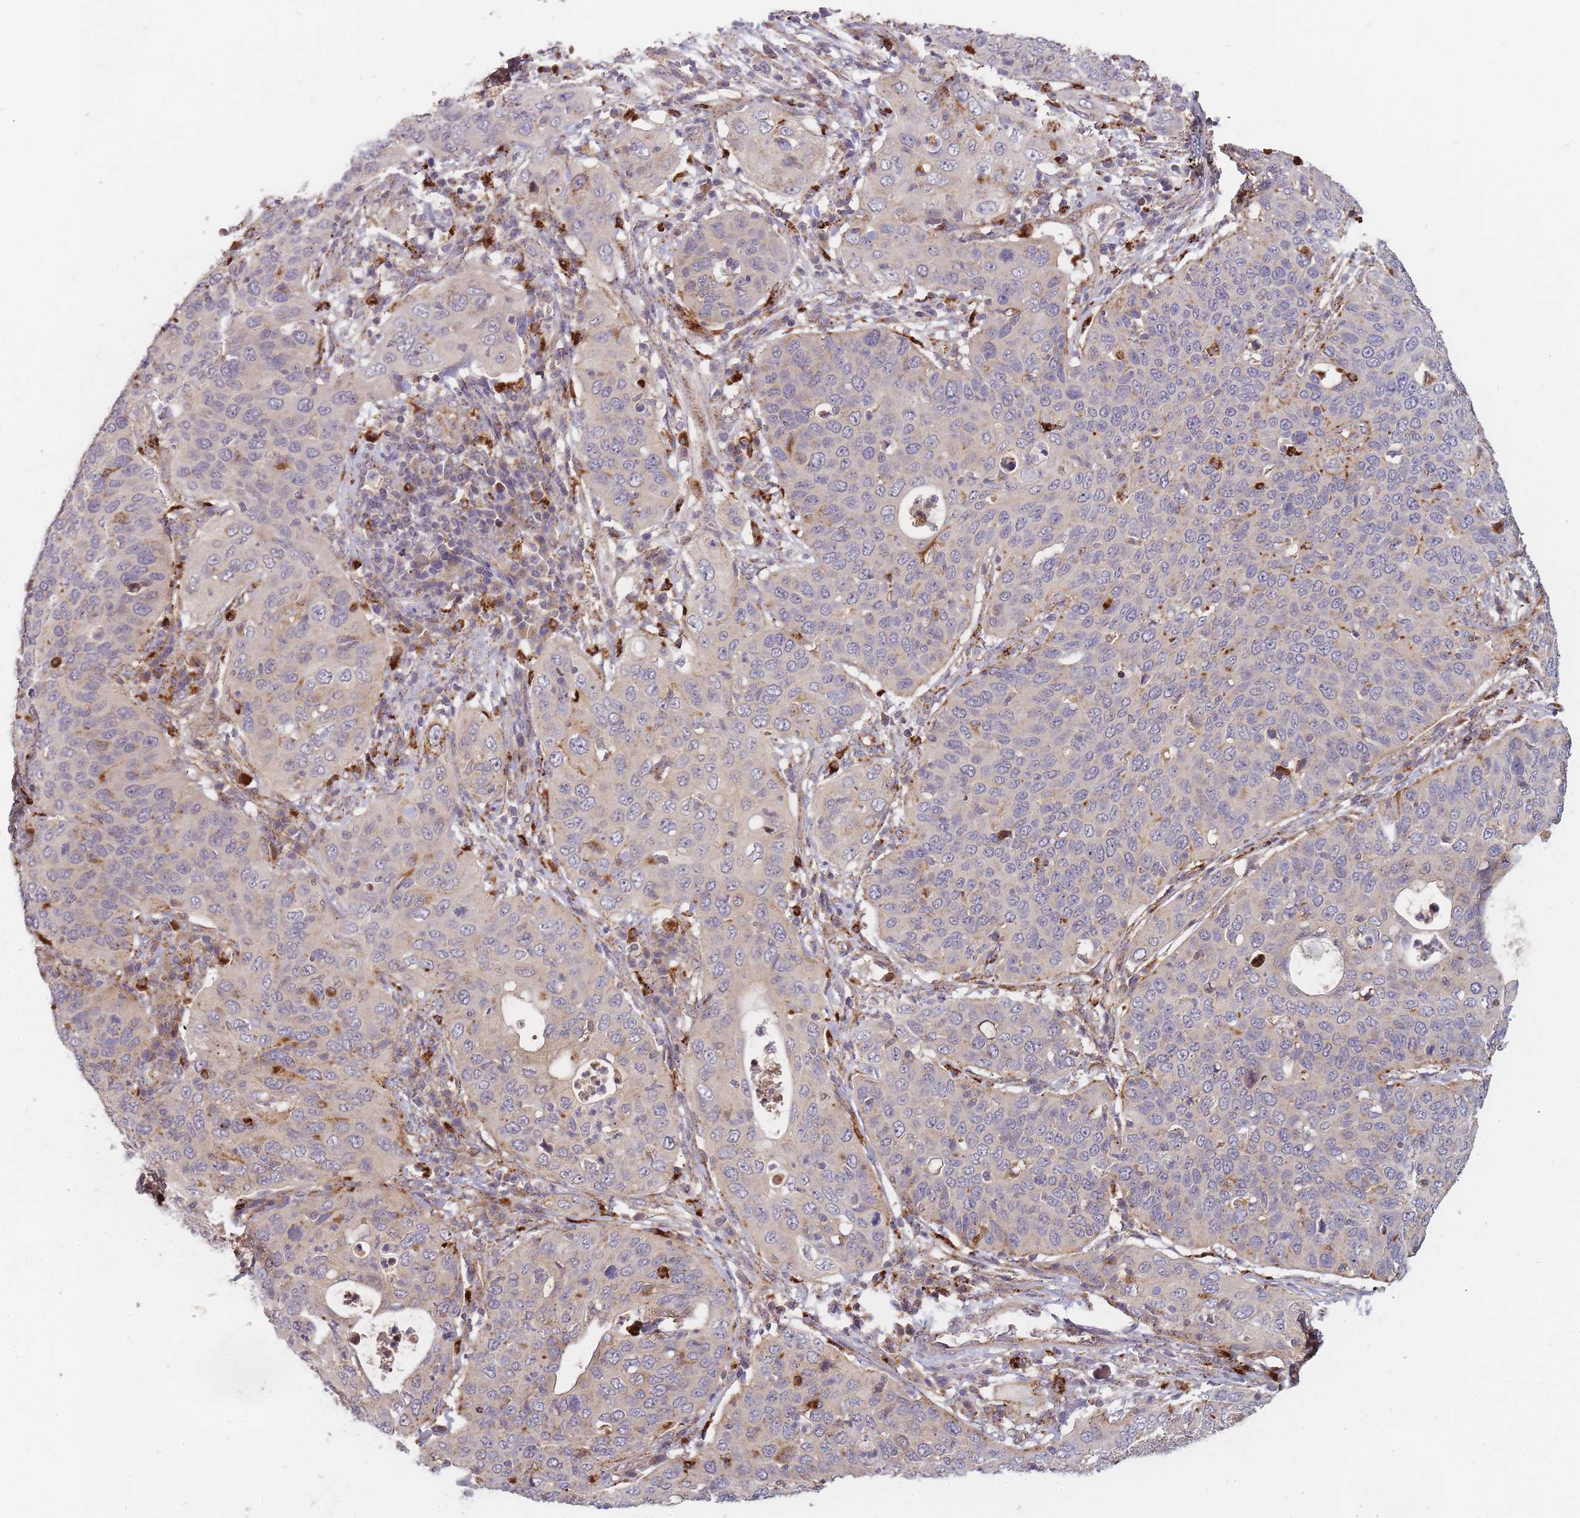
{"staining": {"intensity": "weak", "quantity": "<25%", "location": "cytoplasmic/membranous"}, "tissue": "cervical cancer", "cell_type": "Tumor cells", "image_type": "cancer", "snomed": [{"axis": "morphology", "description": "Squamous cell carcinoma, NOS"}, {"axis": "topography", "description": "Cervix"}], "caption": "Tumor cells are negative for protein expression in human cervical squamous cell carcinoma.", "gene": "ATG5", "patient": {"sex": "female", "age": 36}}